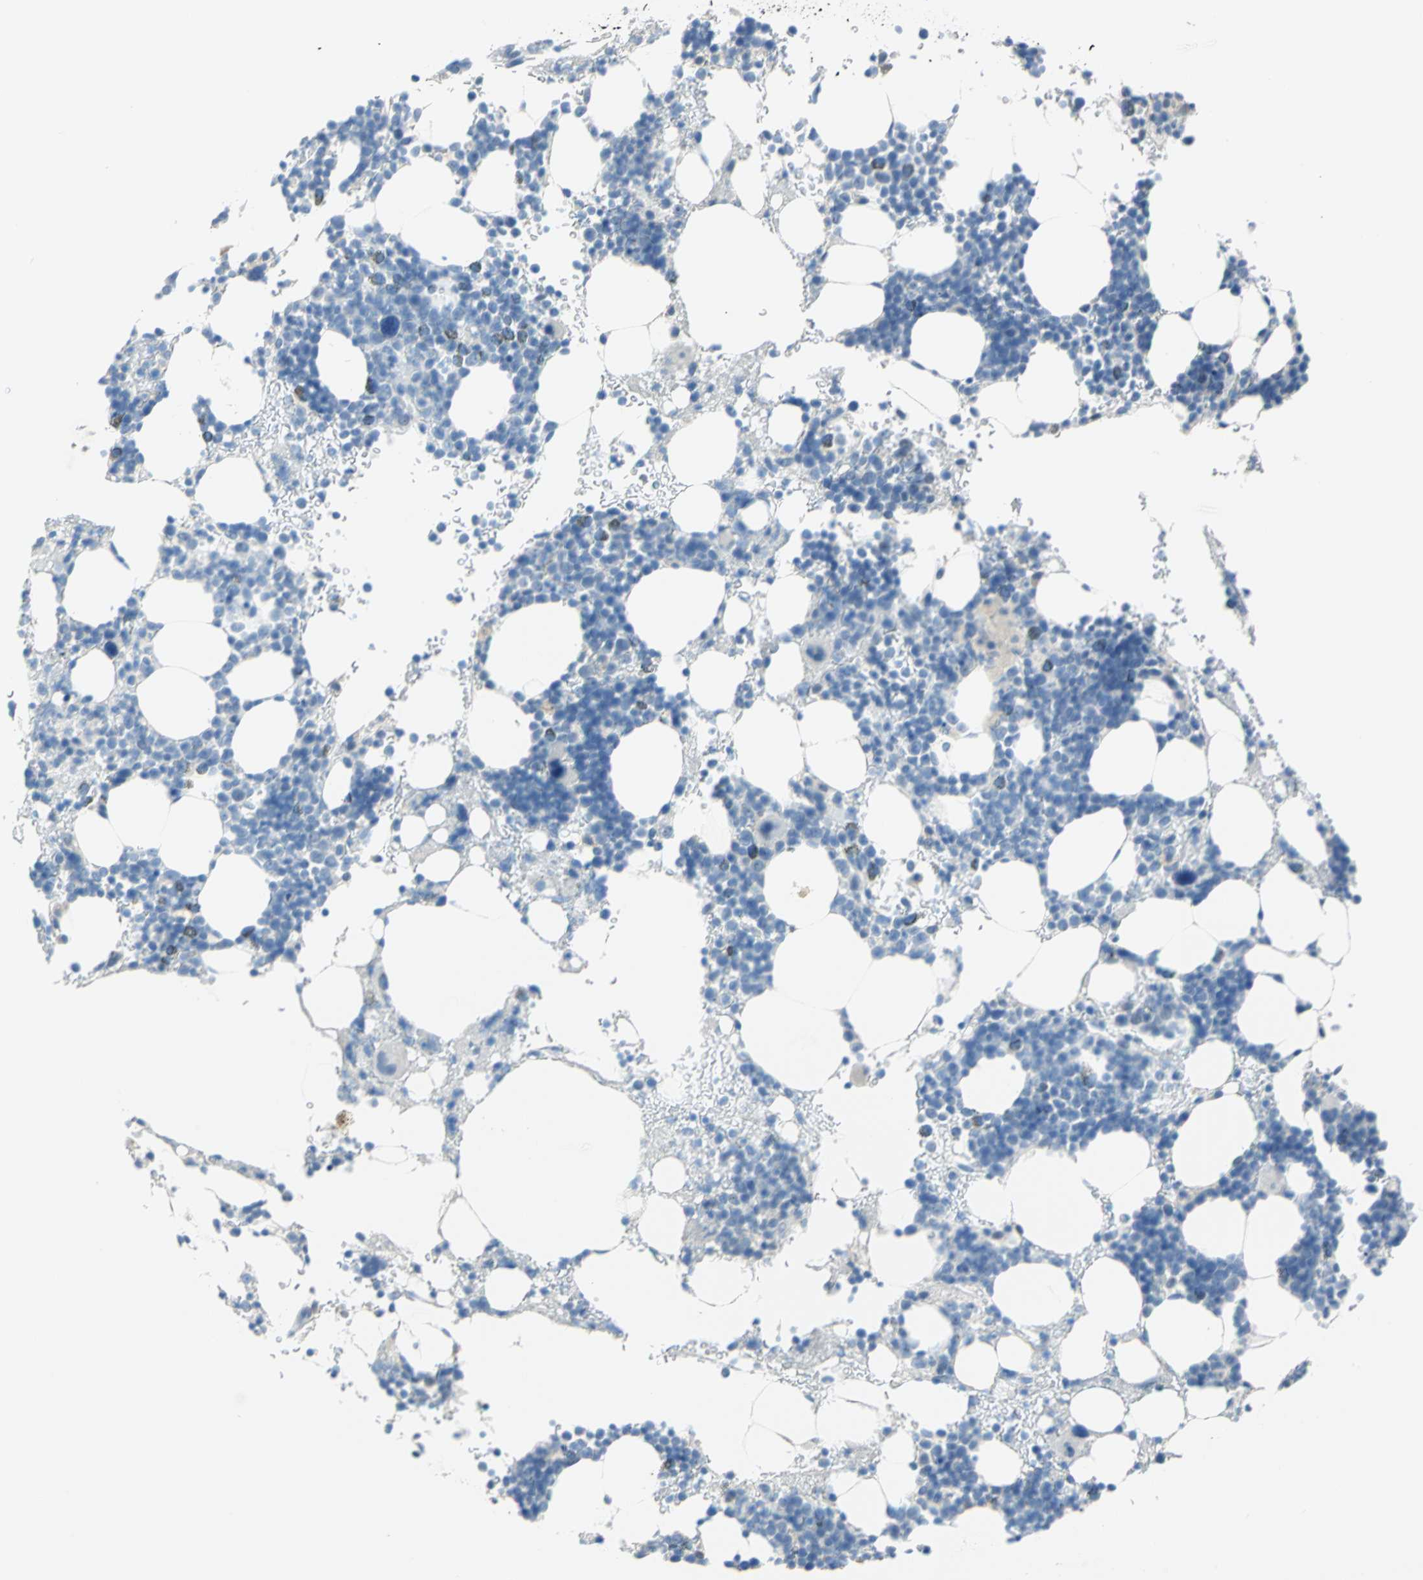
{"staining": {"intensity": "moderate", "quantity": "<25%", "location": "cytoplasmic/membranous"}, "tissue": "bone marrow", "cell_type": "Hematopoietic cells", "image_type": "normal", "snomed": [{"axis": "morphology", "description": "Normal tissue, NOS"}, {"axis": "topography", "description": "Bone marrow"}], "caption": "Protein positivity by immunohistochemistry demonstrates moderate cytoplasmic/membranous positivity in about <25% of hematopoietic cells in benign bone marrow.", "gene": "MUC4", "patient": {"sex": "male", "age": 17}}